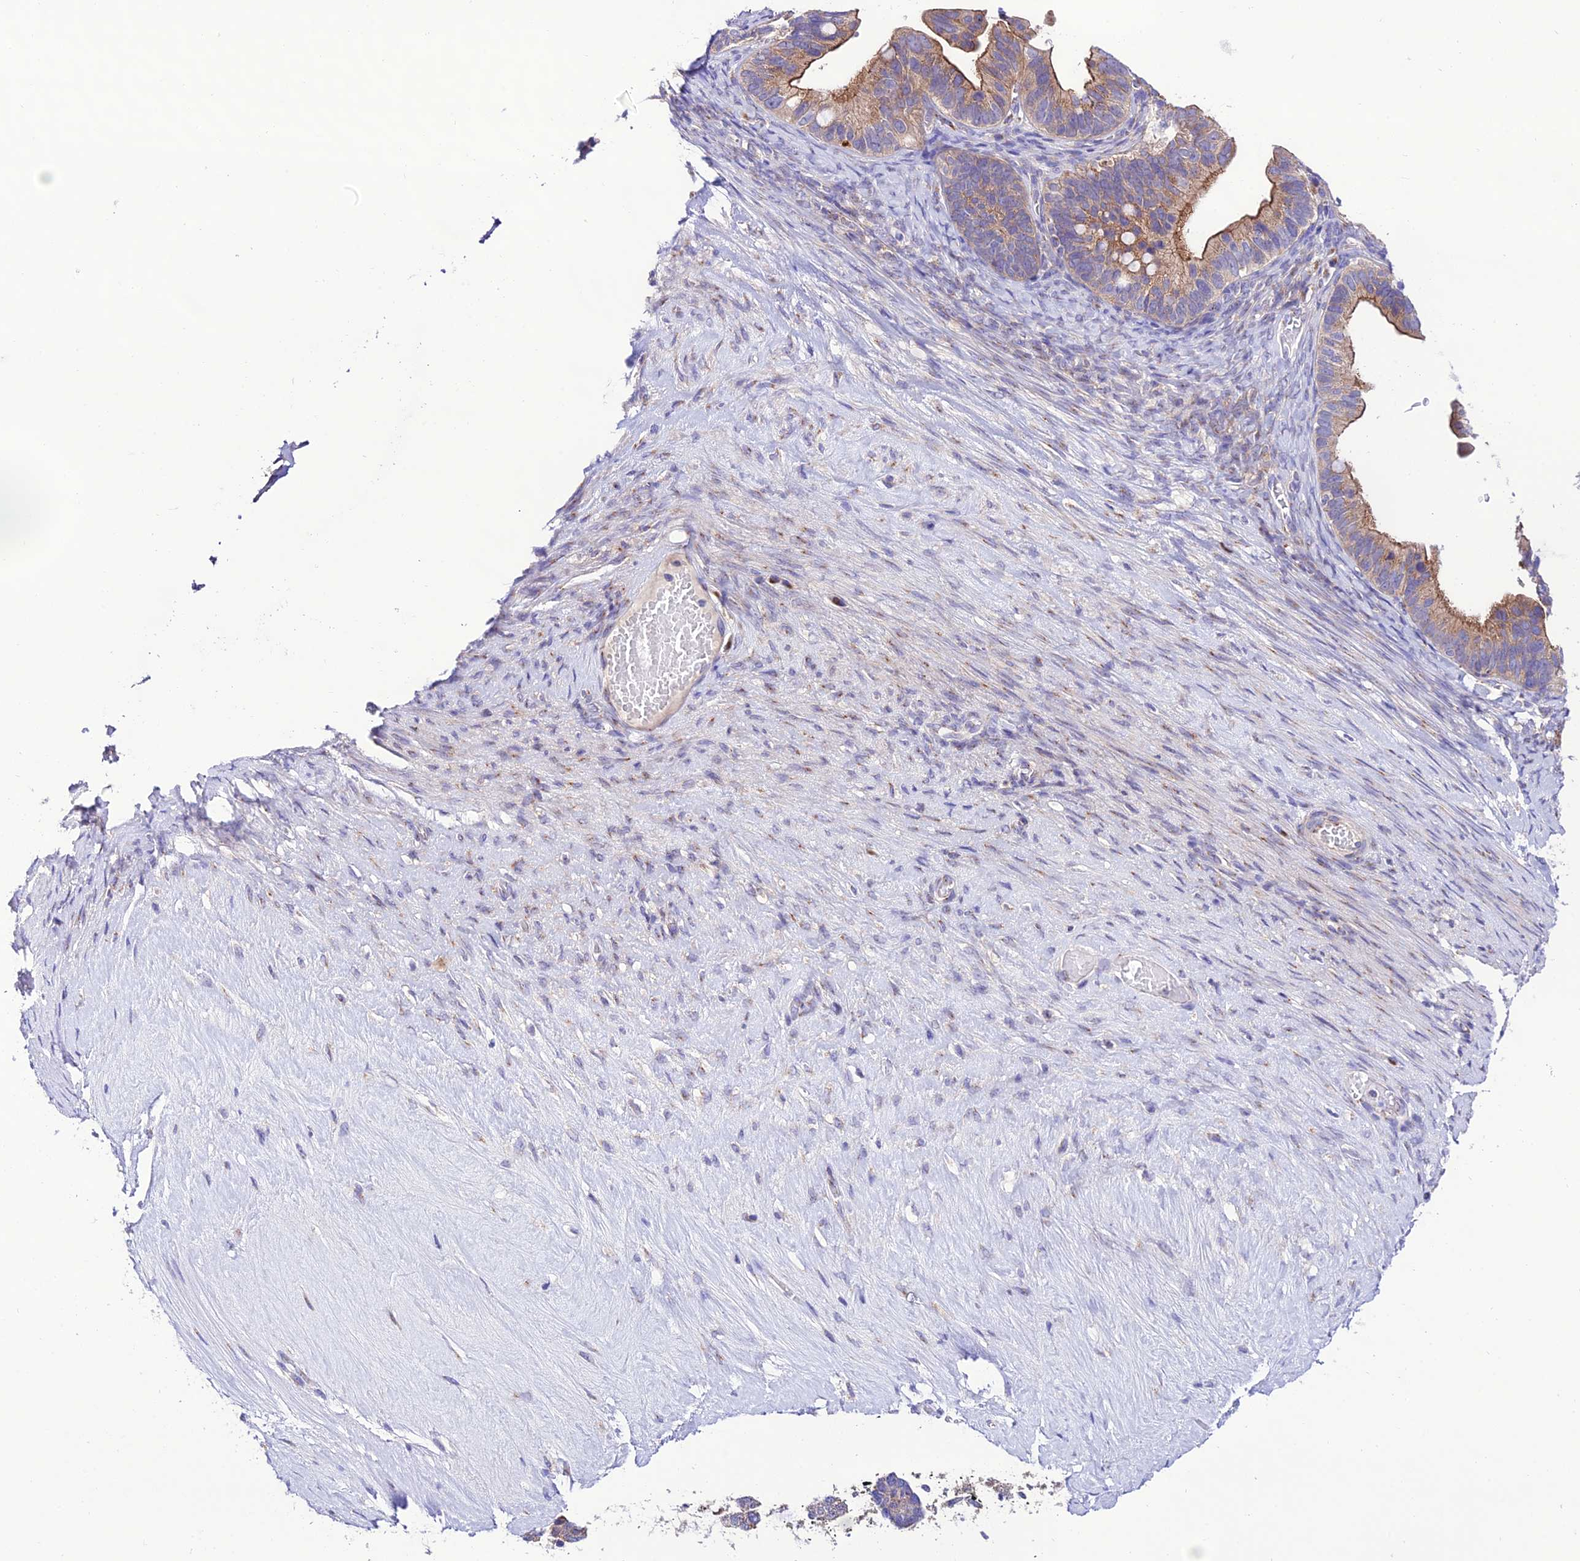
{"staining": {"intensity": "moderate", "quantity": "25%-75%", "location": "cytoplasmic/membranous"}, "tissue": "ovarian cancer", "cell_type": "Tumor cells", "image_type": "cancer", "snomed": [{"axis": "morphology", "description": "Cystadenocarcinoma, serous, NOS"}, {"axis": "topography", "description": "Ovary"}], "caption": "A brown stain labels moderate cytoplasmic/membranous expression of a protein in serous cystadenocarcinoma (ovarian) tumor cells.", "gene": "LACTB2", "patient": {"sex": "female", "age": 56}}